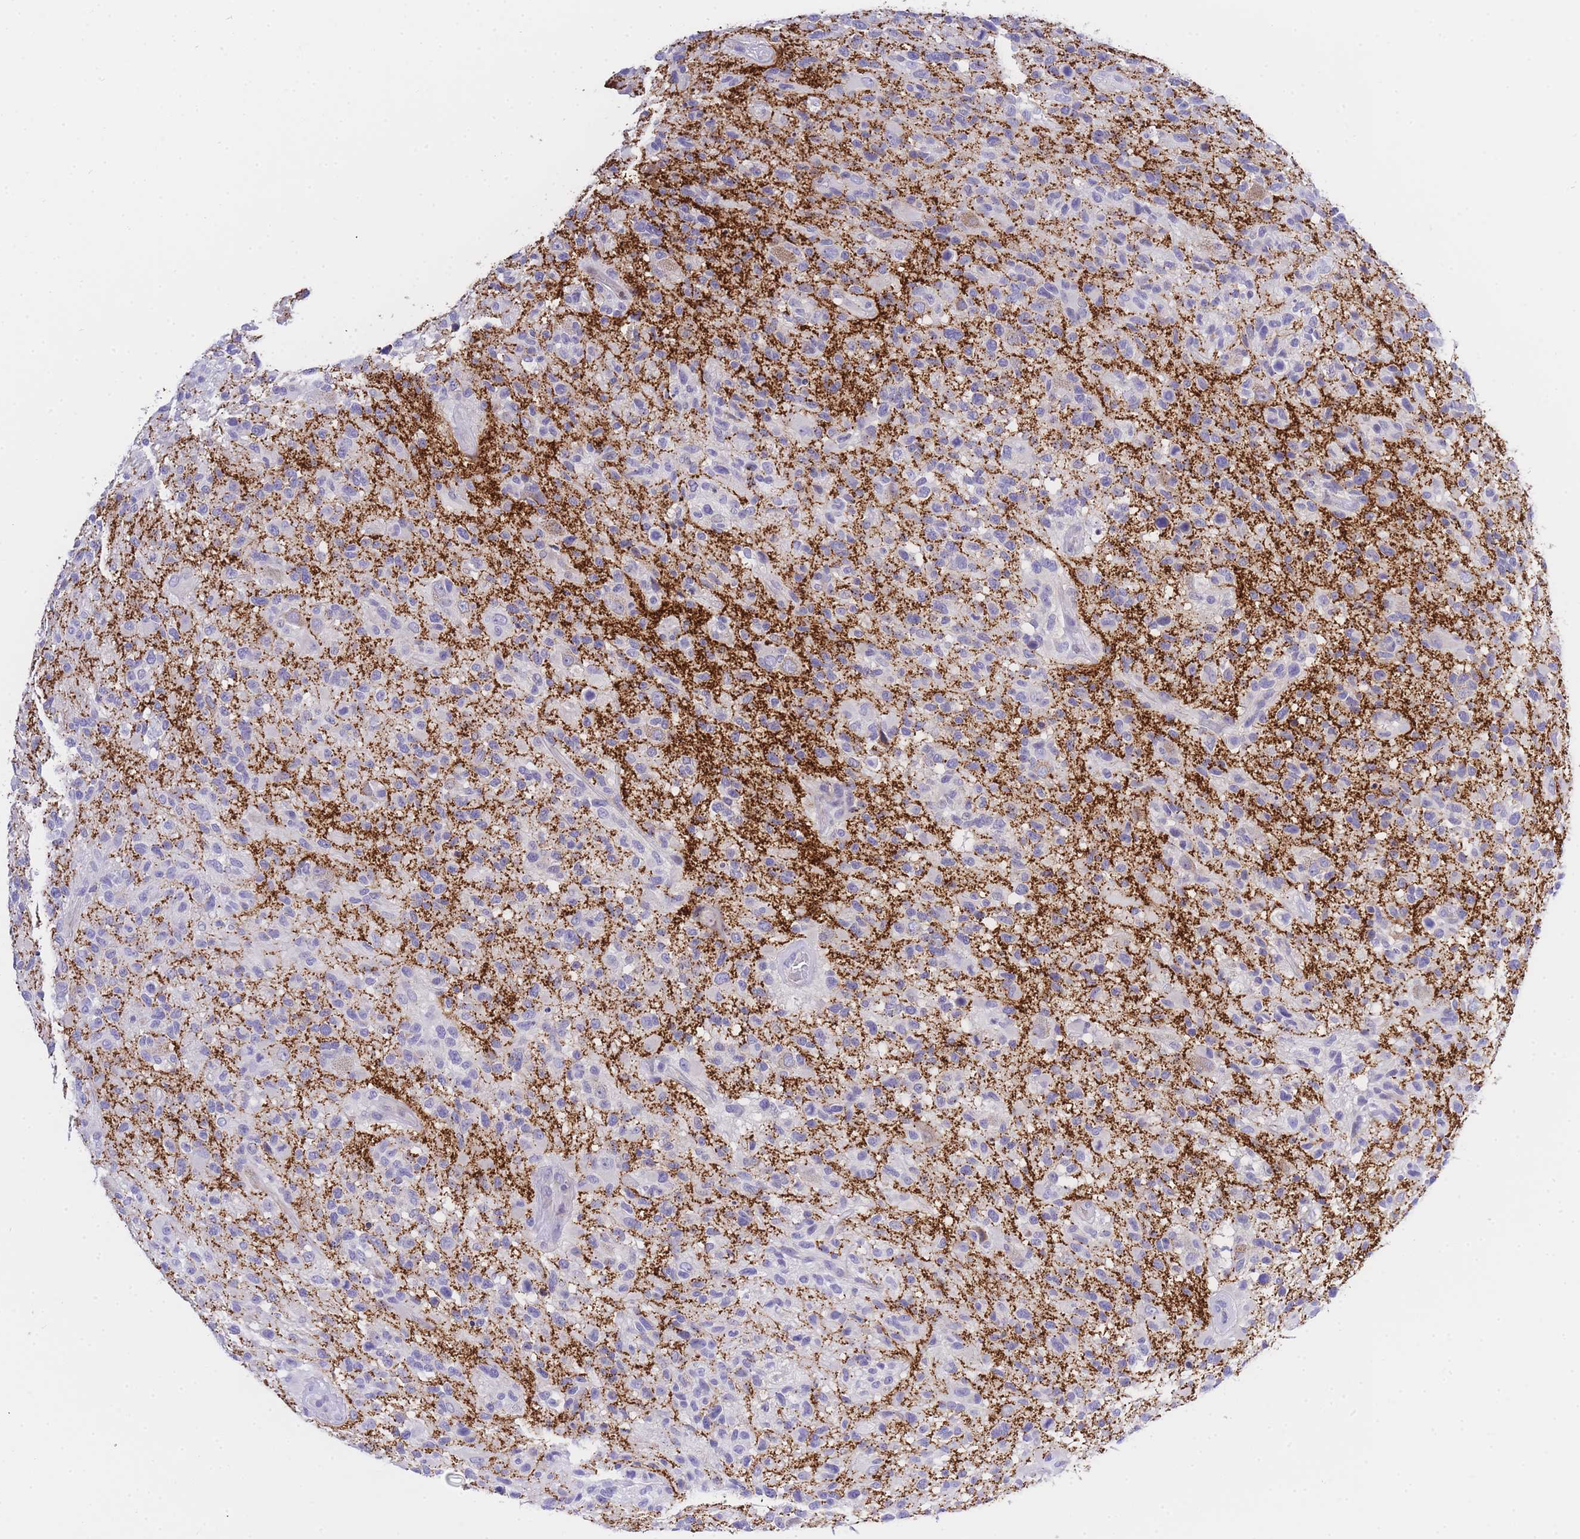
{"staining": {"intensity": "negative", "quantity": "none", "location": "none"}, "tissue": "glioma", "cell_type": "Tumor cells", "image_type": "cancer", "snomed": [{"axis": "morphology", "description": "Glioma, malignant, High grade"}, {"axis": "morphology", "description": "Glioblastoma, NOS"}, {"axis": "topography", "description": "Brain"}], "caption": "There is no significant staining in tumor cells of glioma.", "gene": "TIFAB", "patient": {"sex": "male", "age": 60}}